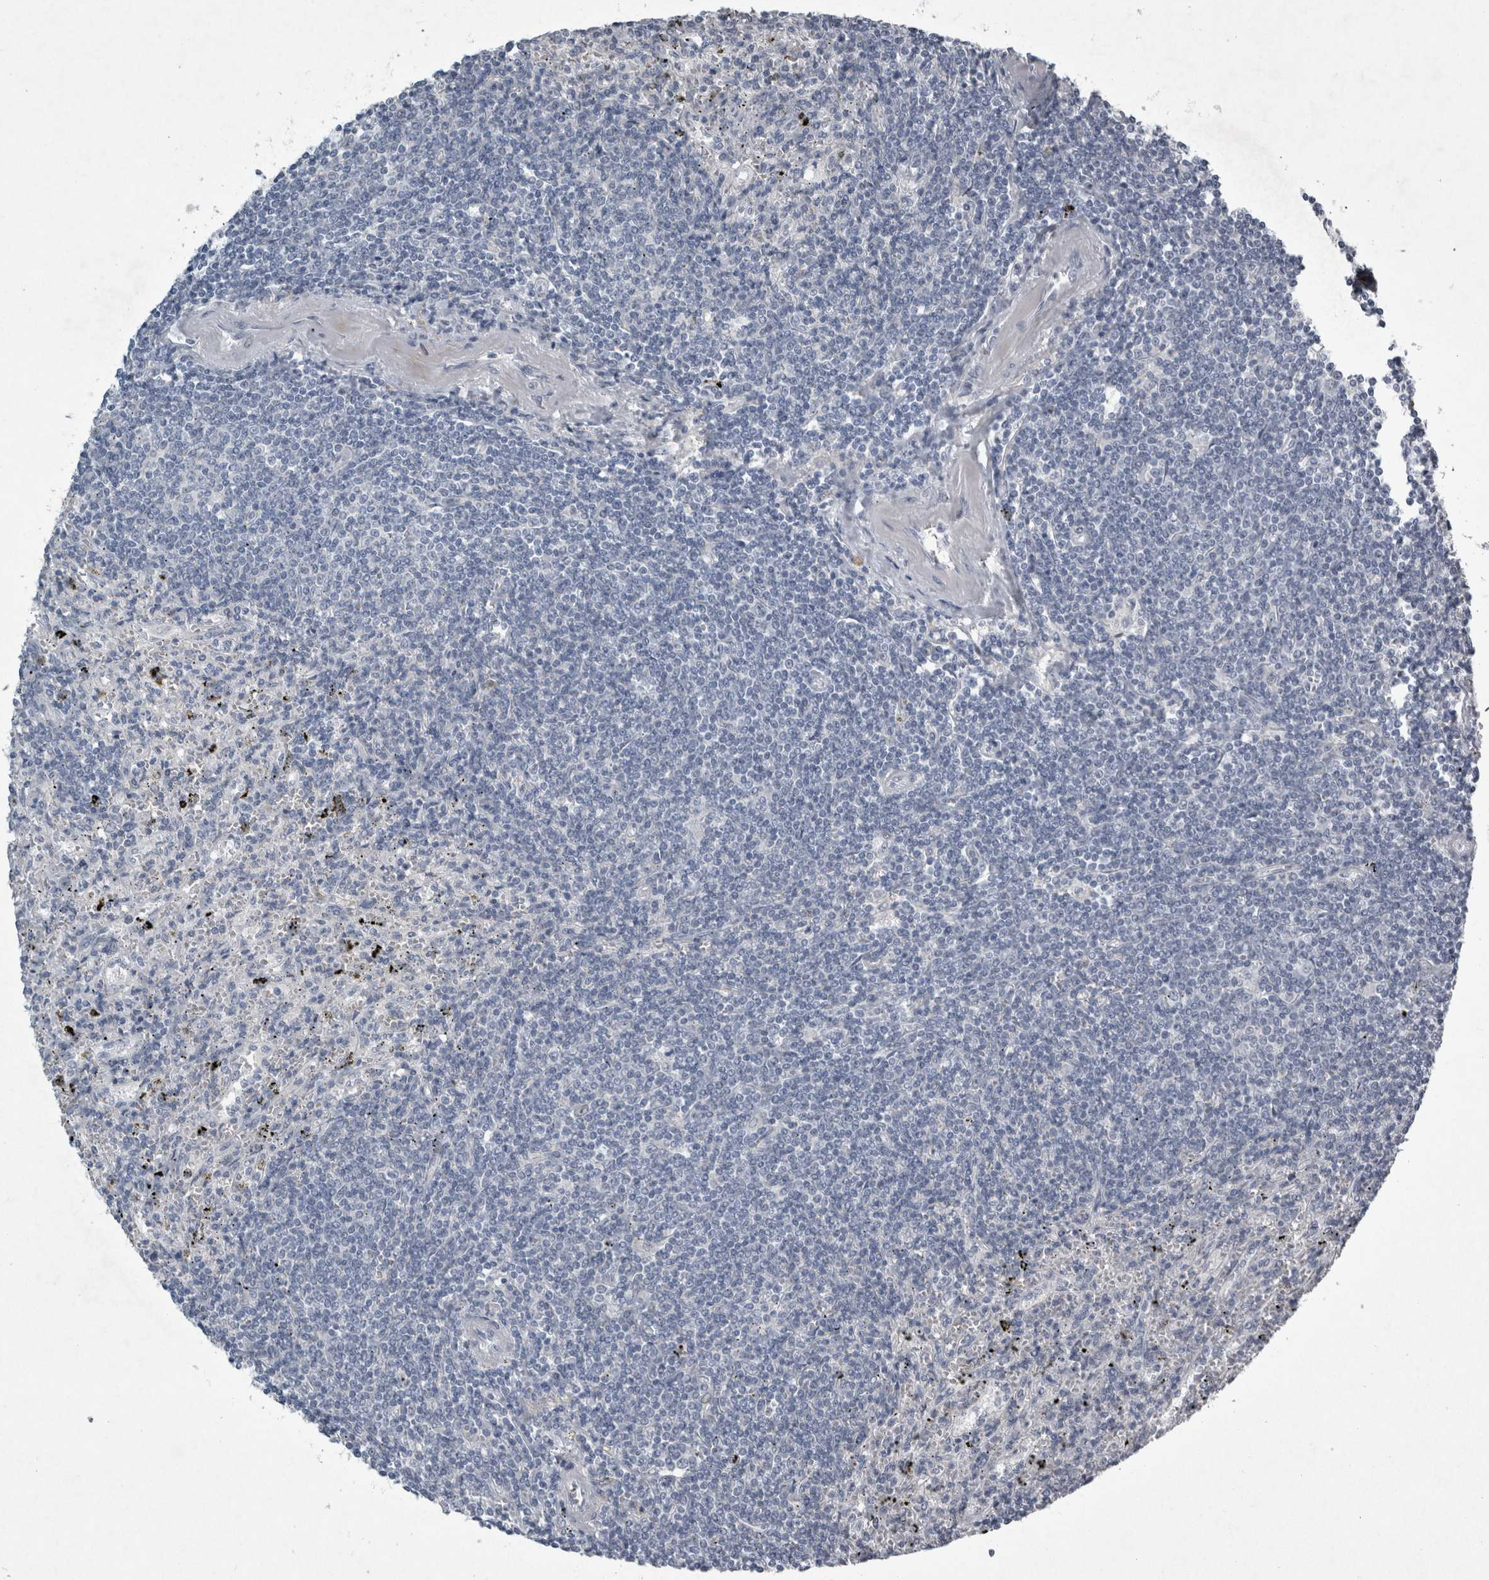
{"staining": {"intensity": "negative", "quantity": "none", "location": "none"}, "tissue": "lymphoma", "cell_type": "Tumor cells", "image_type": "cancer", "snomed": [{"axis": "morphology", "description": "Malignant lymphoma, non-Hodgkin's type, Low grade"}, {"axis": "topography", "description": "Spleen"}], "caption": "A photomicrograph of lymphoma stained for a protein displays no brown staining in tumor cells.", "gene": "PDX1", "patient": {"sex": "male", "age": 76}}